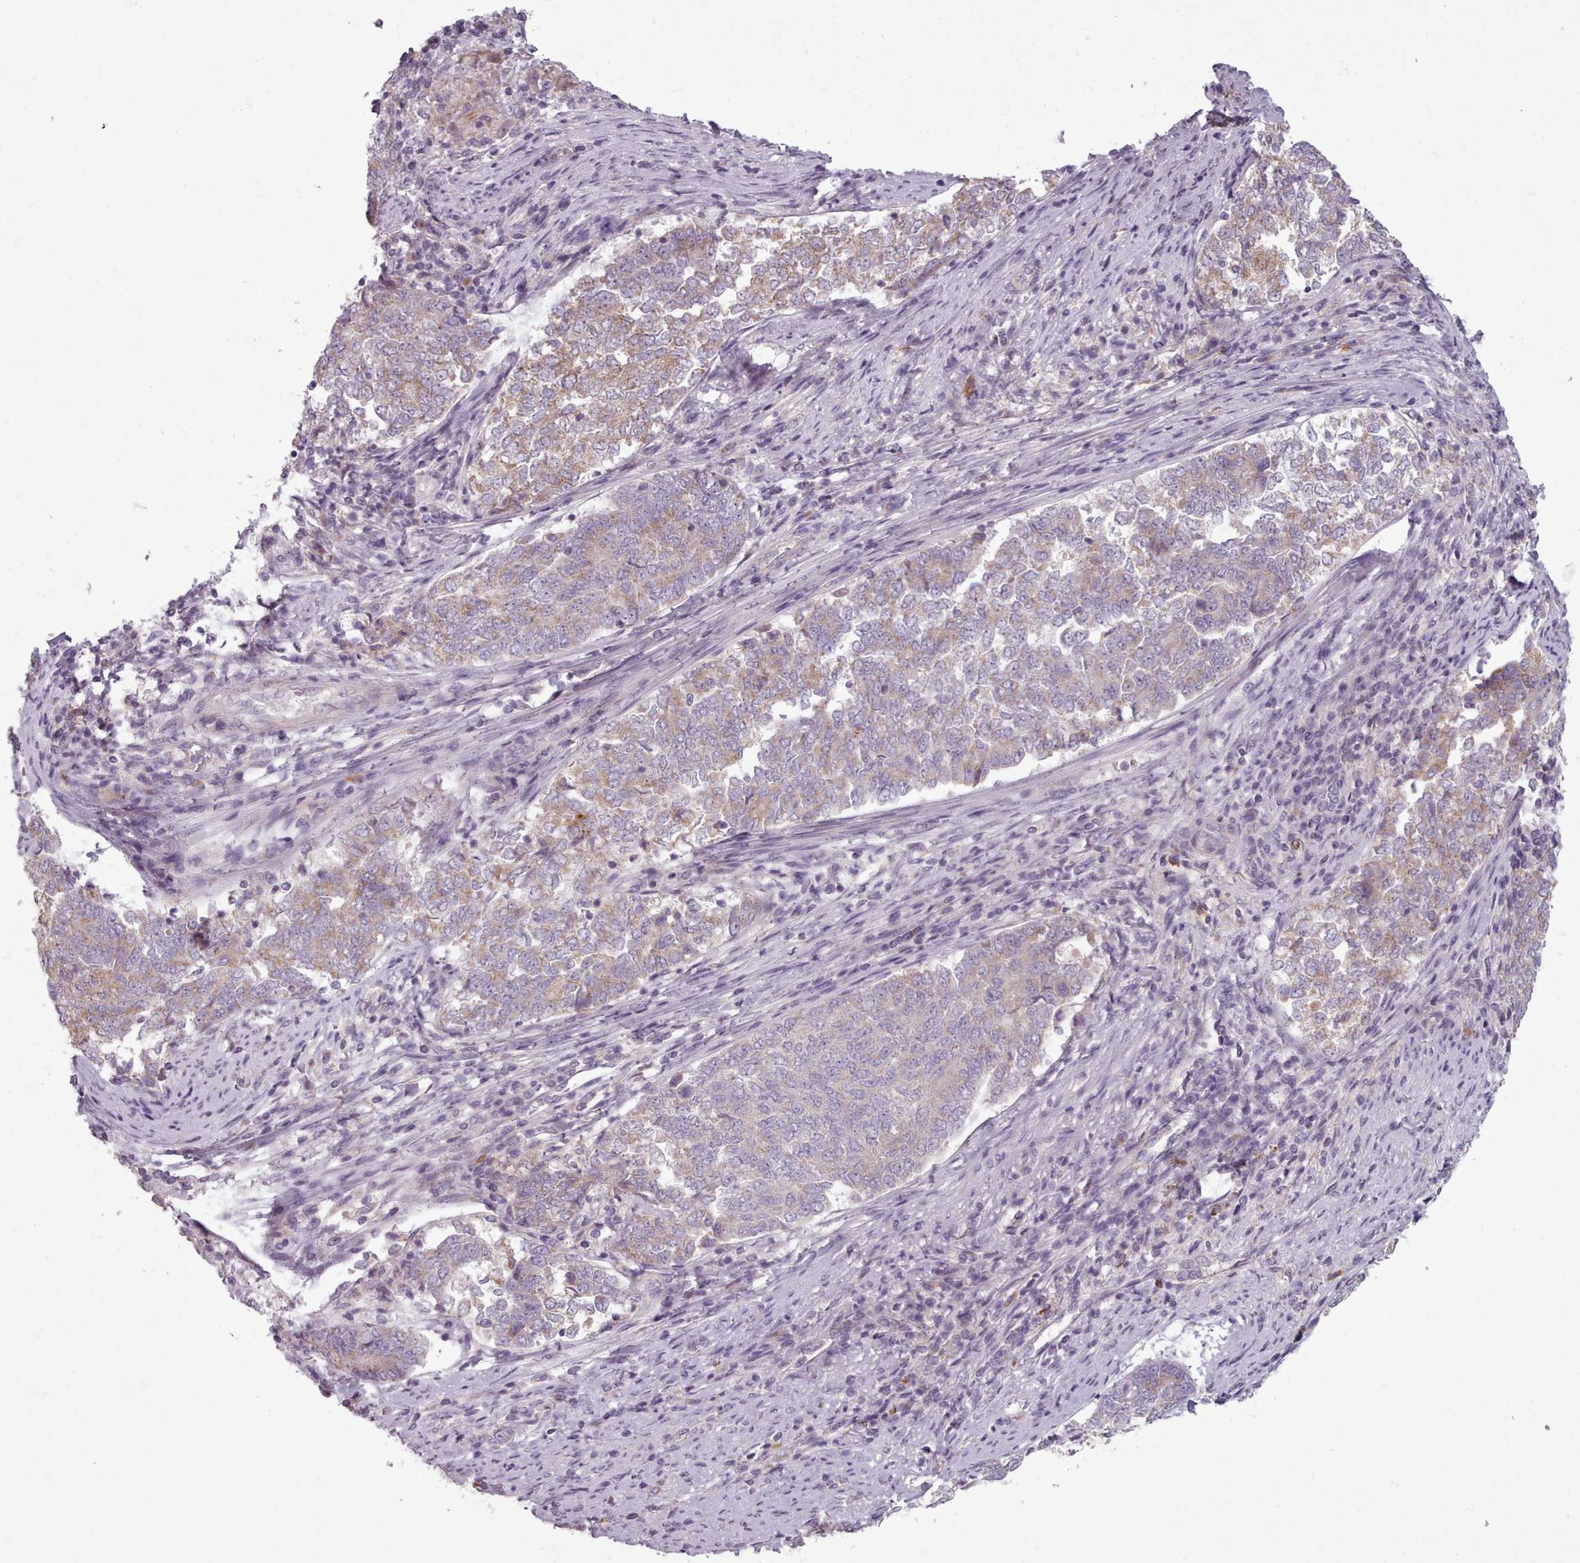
{"staining": {"intensity": "moderate", "quantity": "25%-75%", "location": "cytoplasmic/membranous"}, "tissue": "endometrial cancer", "cell_type": "Tumor cells", "image_type": "cancer", "snomed": [{"axis": "morphology", "description": "Adenocarcinoma, NOS"}, {"axis": "topography", "description": "Endometrium"}], "caption": "Tumor cells show moderate cytoplasmic/membranous staining in approximately 25%-75% of cells in endometrial cancer.", "gene": "LAPTM5", "patient": {"sex": "female", "age": 80}}